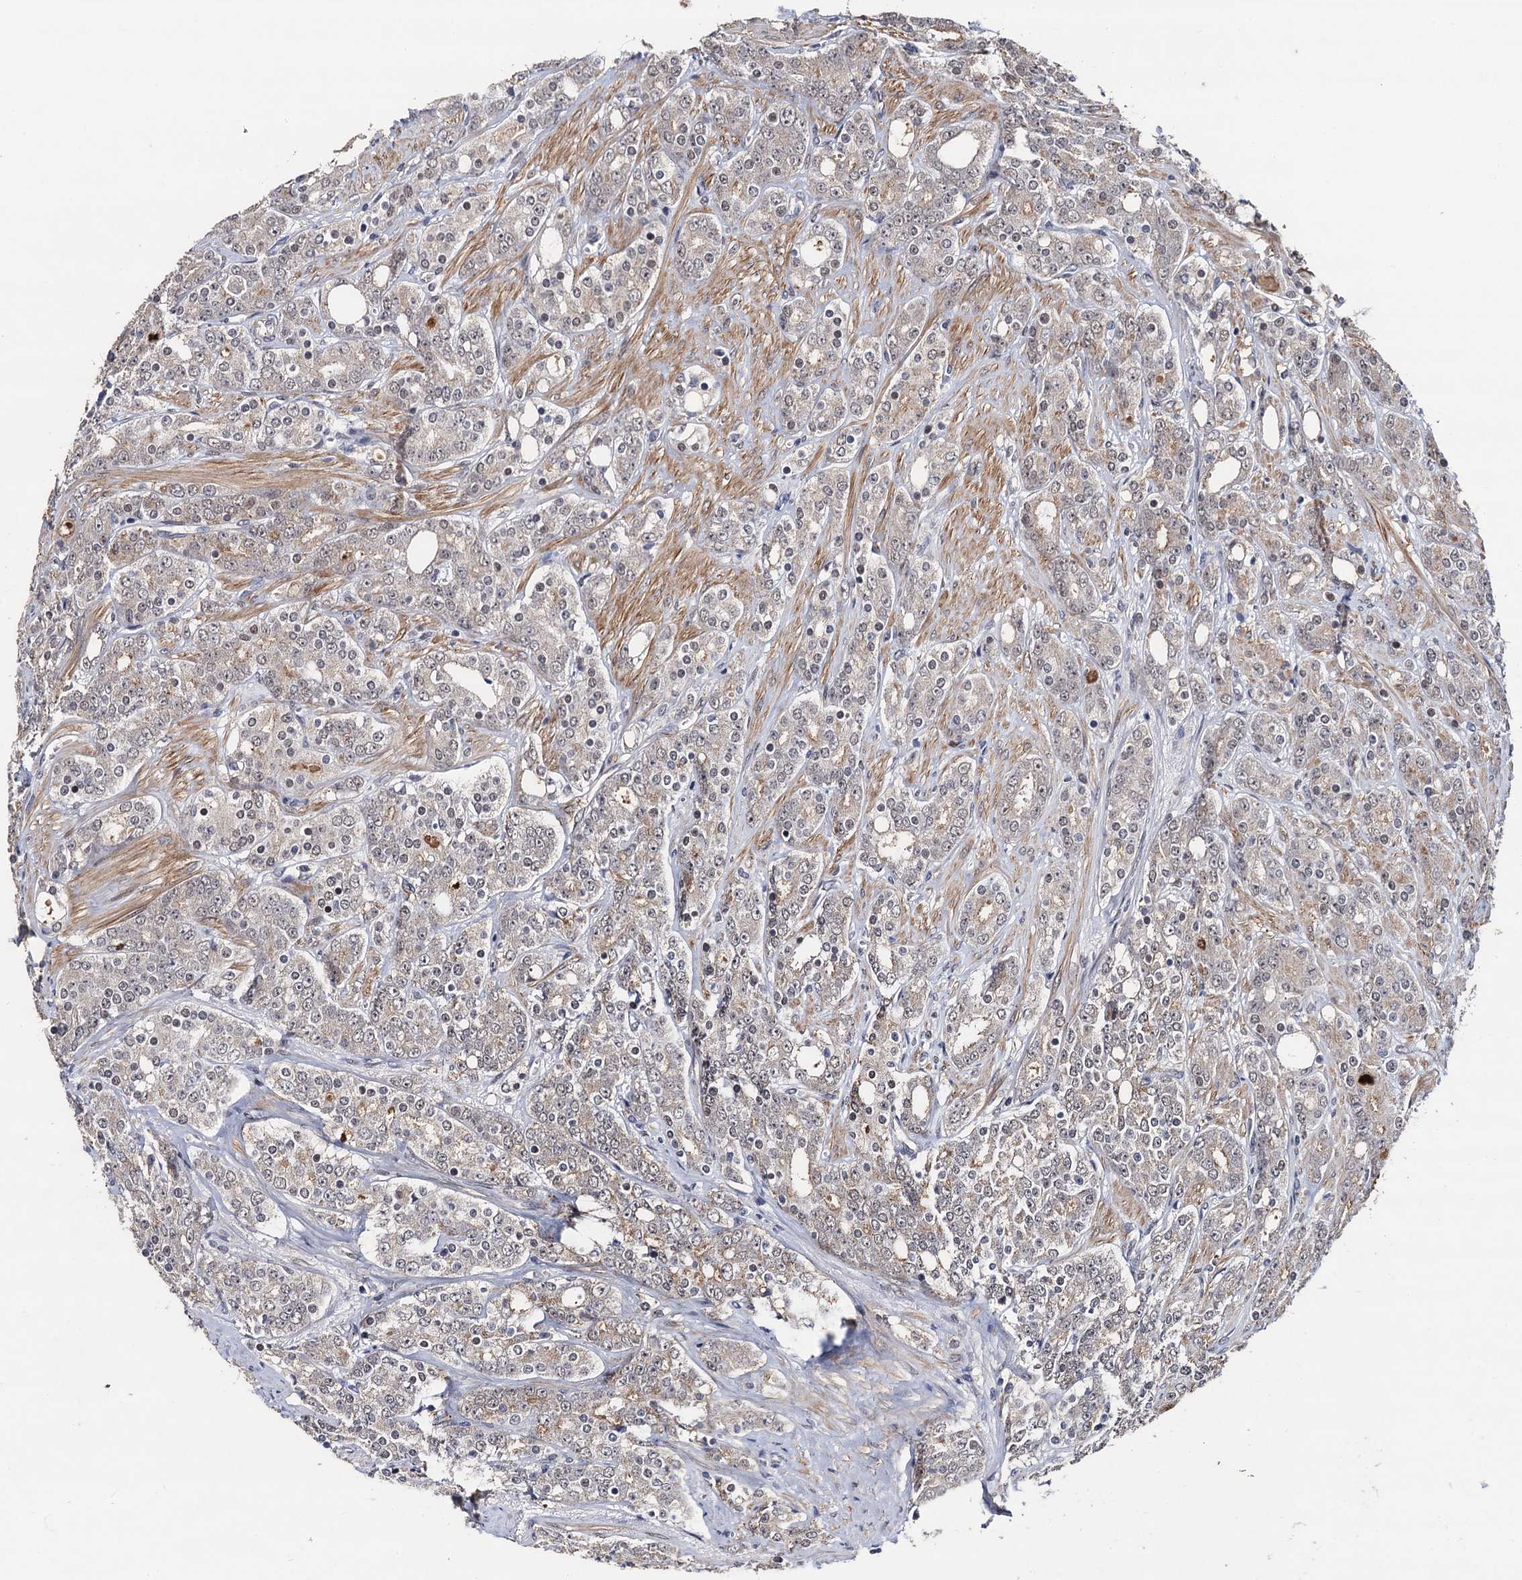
{"staining": {"intensity": "weak", "quantity": "<25%", "location": "cytoplasmic/membranous"}, "tissue": "prostate cancer", "cell_type": "Tumor cells", "image_type": "cancer", "snomed": [{"axis": "morphology", "description": "Adenocarcinoma, High grade"}, {"axis": "topography", "description": "Prostate"}], "caption": "DAB immunohistochemical staining of prostate cancer (adenocarcinoma (high-grade)) demonstrates no significant expression in tumor cells.", "gene": "PPTC7", "patient": {"sex": "male", "age": 62}}